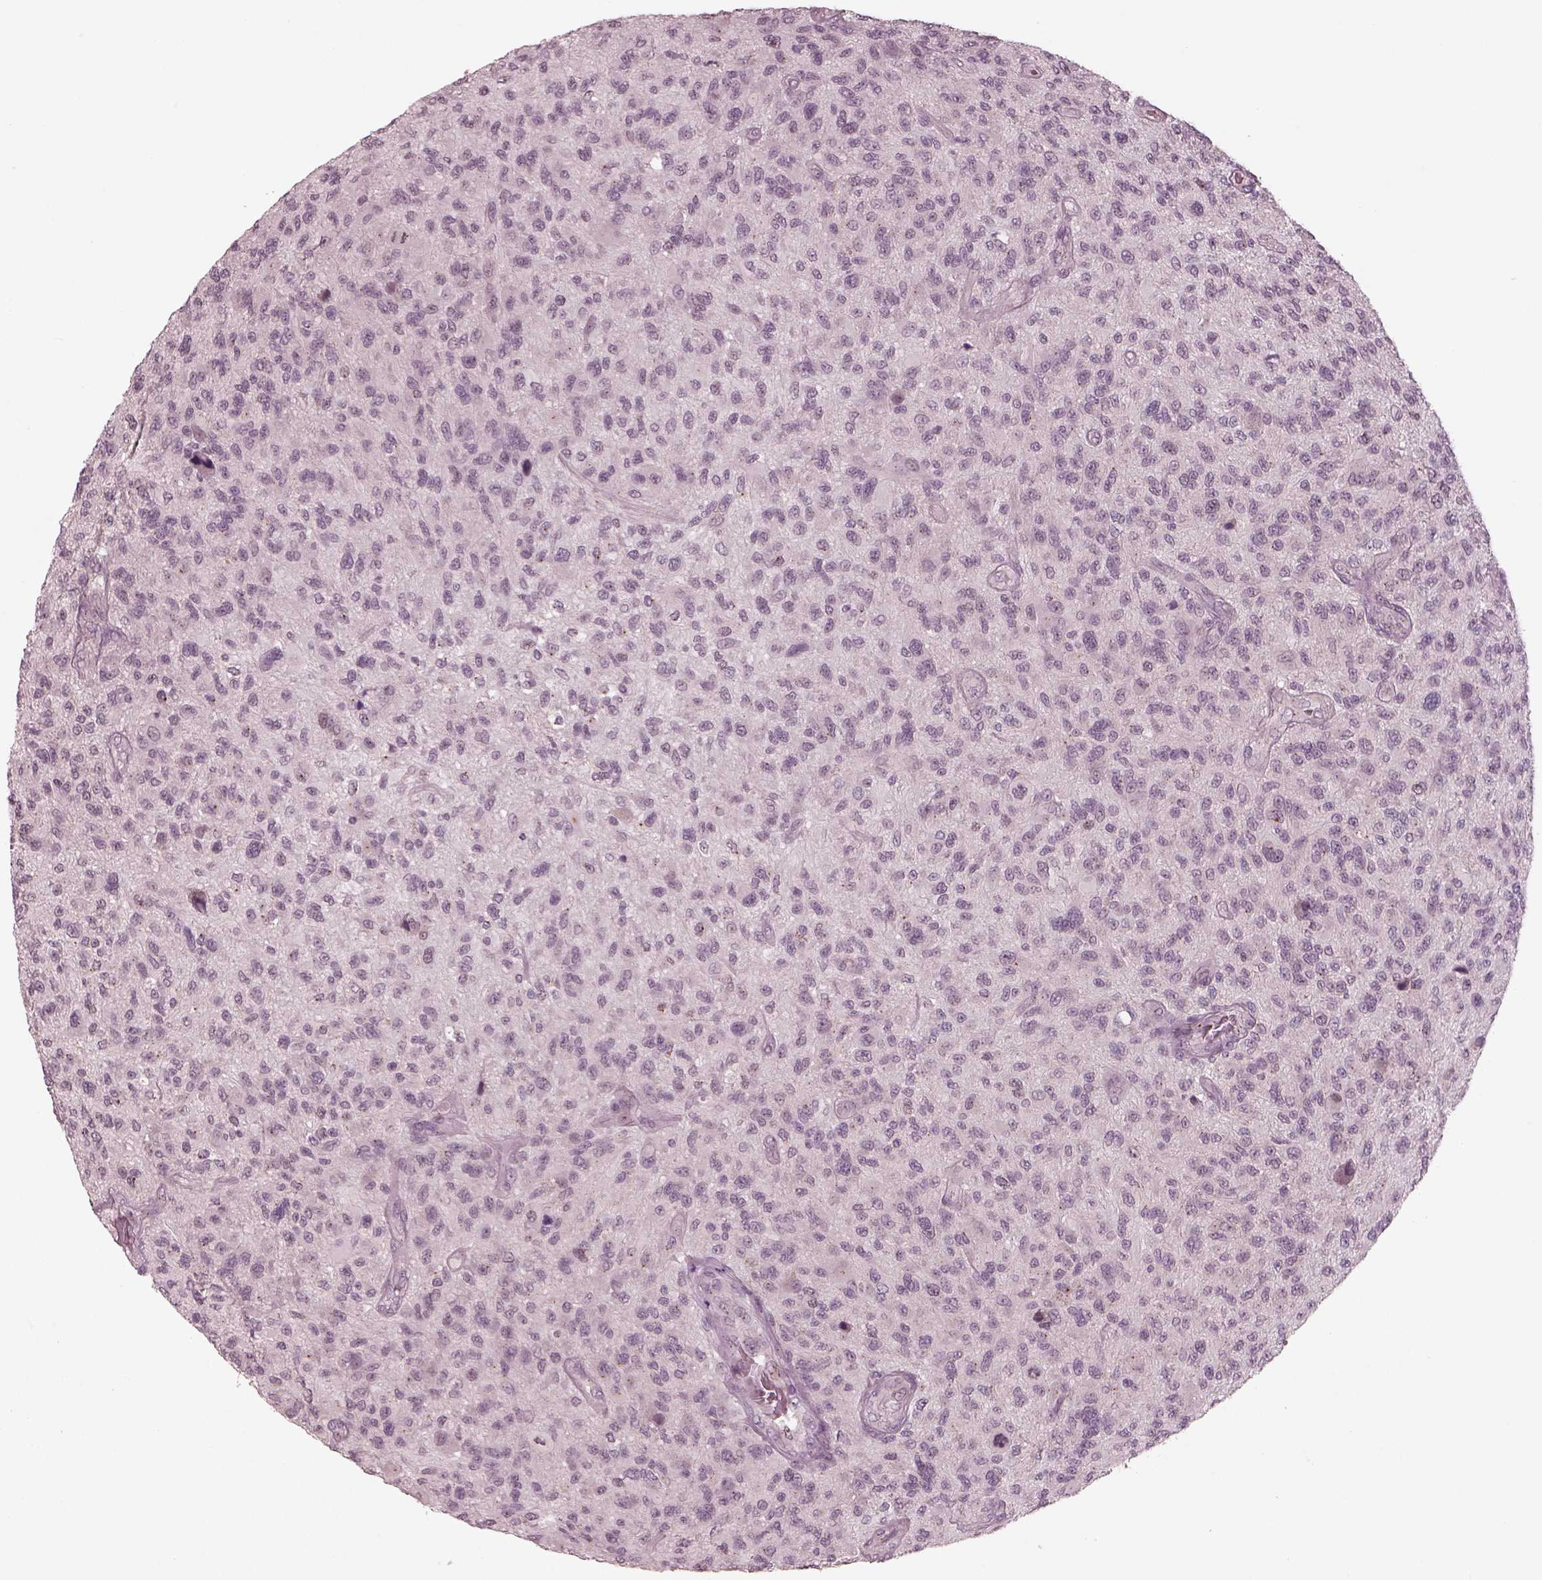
{"staining": {"intensity": "negative", "quantity": "none", "location": "none"}, "tissue": "glioma", "cell_type": "Tumor cells", "image_type": "cancer", "snomed": [{"axis": "morphology", "description": "Glioma, malignant, High grade"}, {"axis": "topography", "description": "Brain"}], "caption": "High power microscopy photomicrograph of an IHC histopathology image of glioma, revealing no significant positivity in tumor cells. The staining is performed using DAB brown chromogen with nuclei counter-stained in using hematoxylin.", "gene": "SAXO1", "patient": {"sex": "male", "age": 47}}